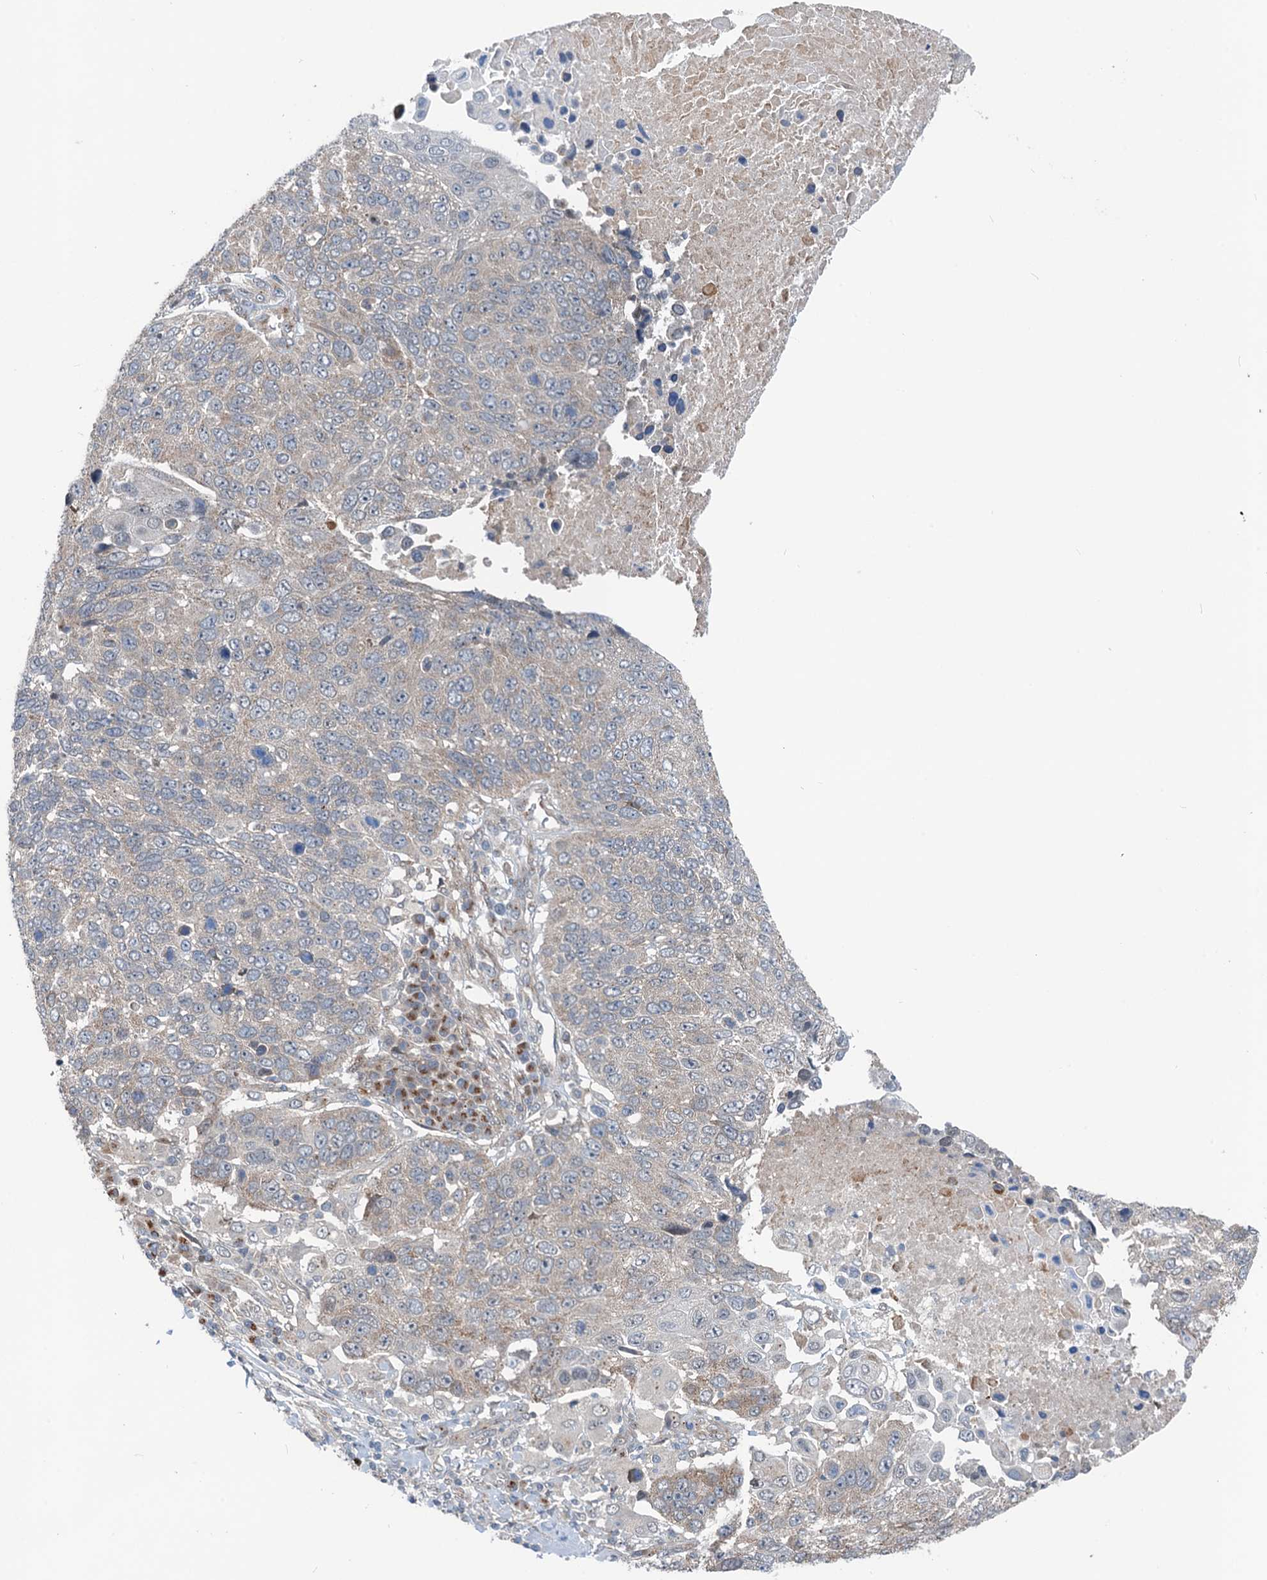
{"staining": {"intensity": "weak", "quantity": "<25%", "location": "cytoplasmic/membranous"}, "tissue": "lung cancer", "cell_type": "Tumor cells", "image_type": "cancer", "snomed": [{"axis": "morphology", "description": "Normal tissue, NOS"}, {"axis": "morphology", "description": "Squamous cell carcinoma, NOS"}, {"axis": "topography", "description": "Lymph node"}, {"axis": "topography", "description": "Lung"}], "caption": "A high-resolution histopathology image shows immunohistochemistry staining of lung cancer (squamous cell carcinoma), which reveals no significant staining in tumor cells.", "gene": "DYNC2I2", "patient": {"sex": "male", "age": 66}}